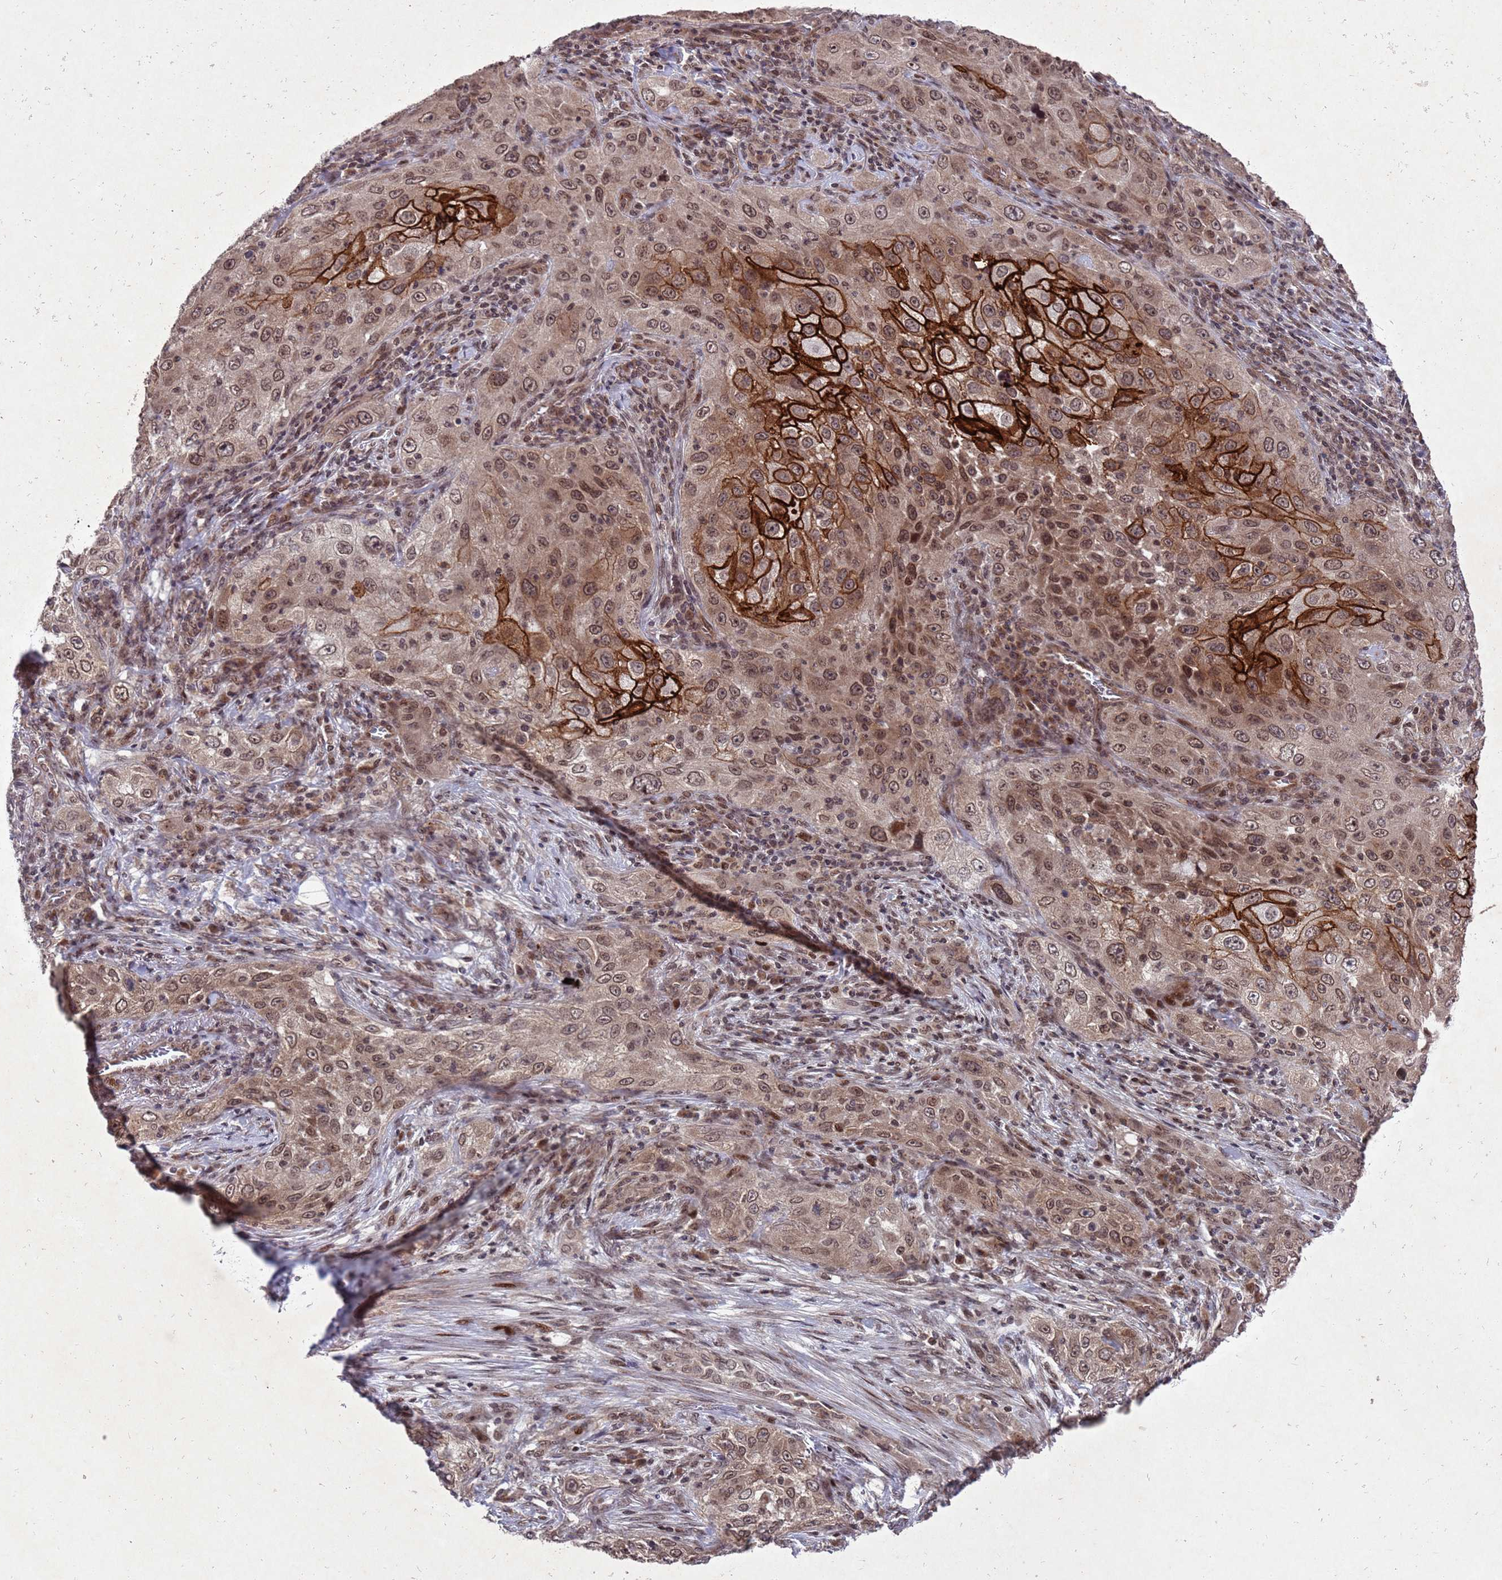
{"staining": {"intensity": "strong", "quantity": ">75%", "location": "cytoplasmic/membranous,nuclear"}, "tissue": "lung cancer", "cell_type": "Tumor cells", "image_type": "cancer", "snomed": [{"axis": "morphology", "description": "Squamous cell carcinoma, NOS"}, {"axis": "topography", "description": "Lung"}], "caption": "Lung cancer (squamous cell carcinoma) tissue shows strong cytoplasmic/membranous and nuclear staining in about >75% of tumor cells Nuclei are stained in blue.", "gene": "TBK1", "patient": {"sex": "female", "age": 69}}